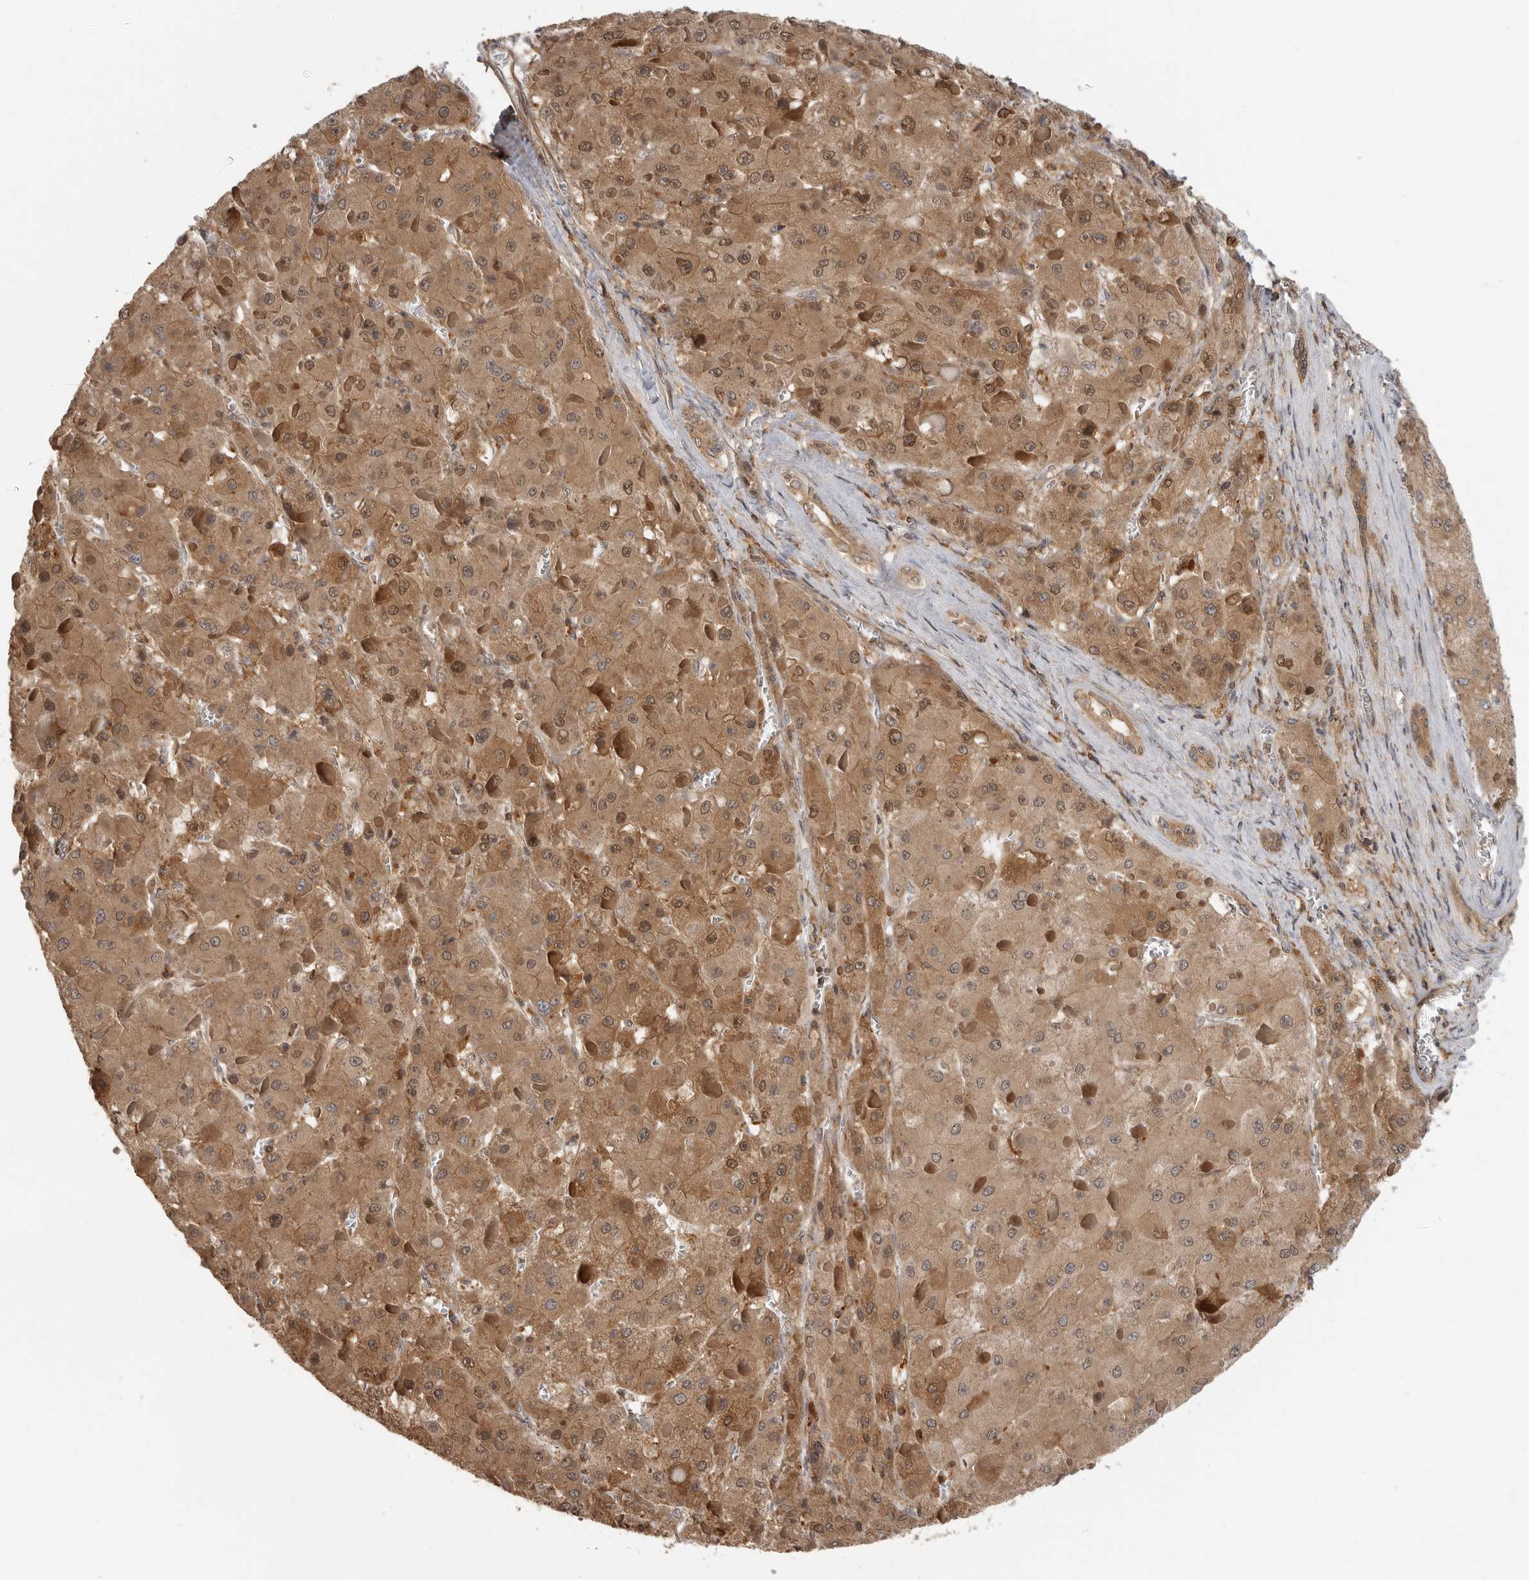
{"staining": {"intensity": "moderate", "quantity": ">75%", "location": "cytoplasmic/membranous,nuclear"}, "tissue": "liver cancer", "cell_type": "Tumor cells", "image_type": "cancer", "snomed": [{"axis": "morphology", "description": "Carcinoma, Hepatocellular, NOS"}, {"axis": "topography", "description": "Liver"}], "caption": "Protein expression analysis of human liver cancer (hepatocellular carcinoma) reveals moderate cytoplasmic/membranous and nuclear expression in approximately >75% of tumor cells.", "gene": "ERN1", "patient": {"sex": "female", "age": 73}}